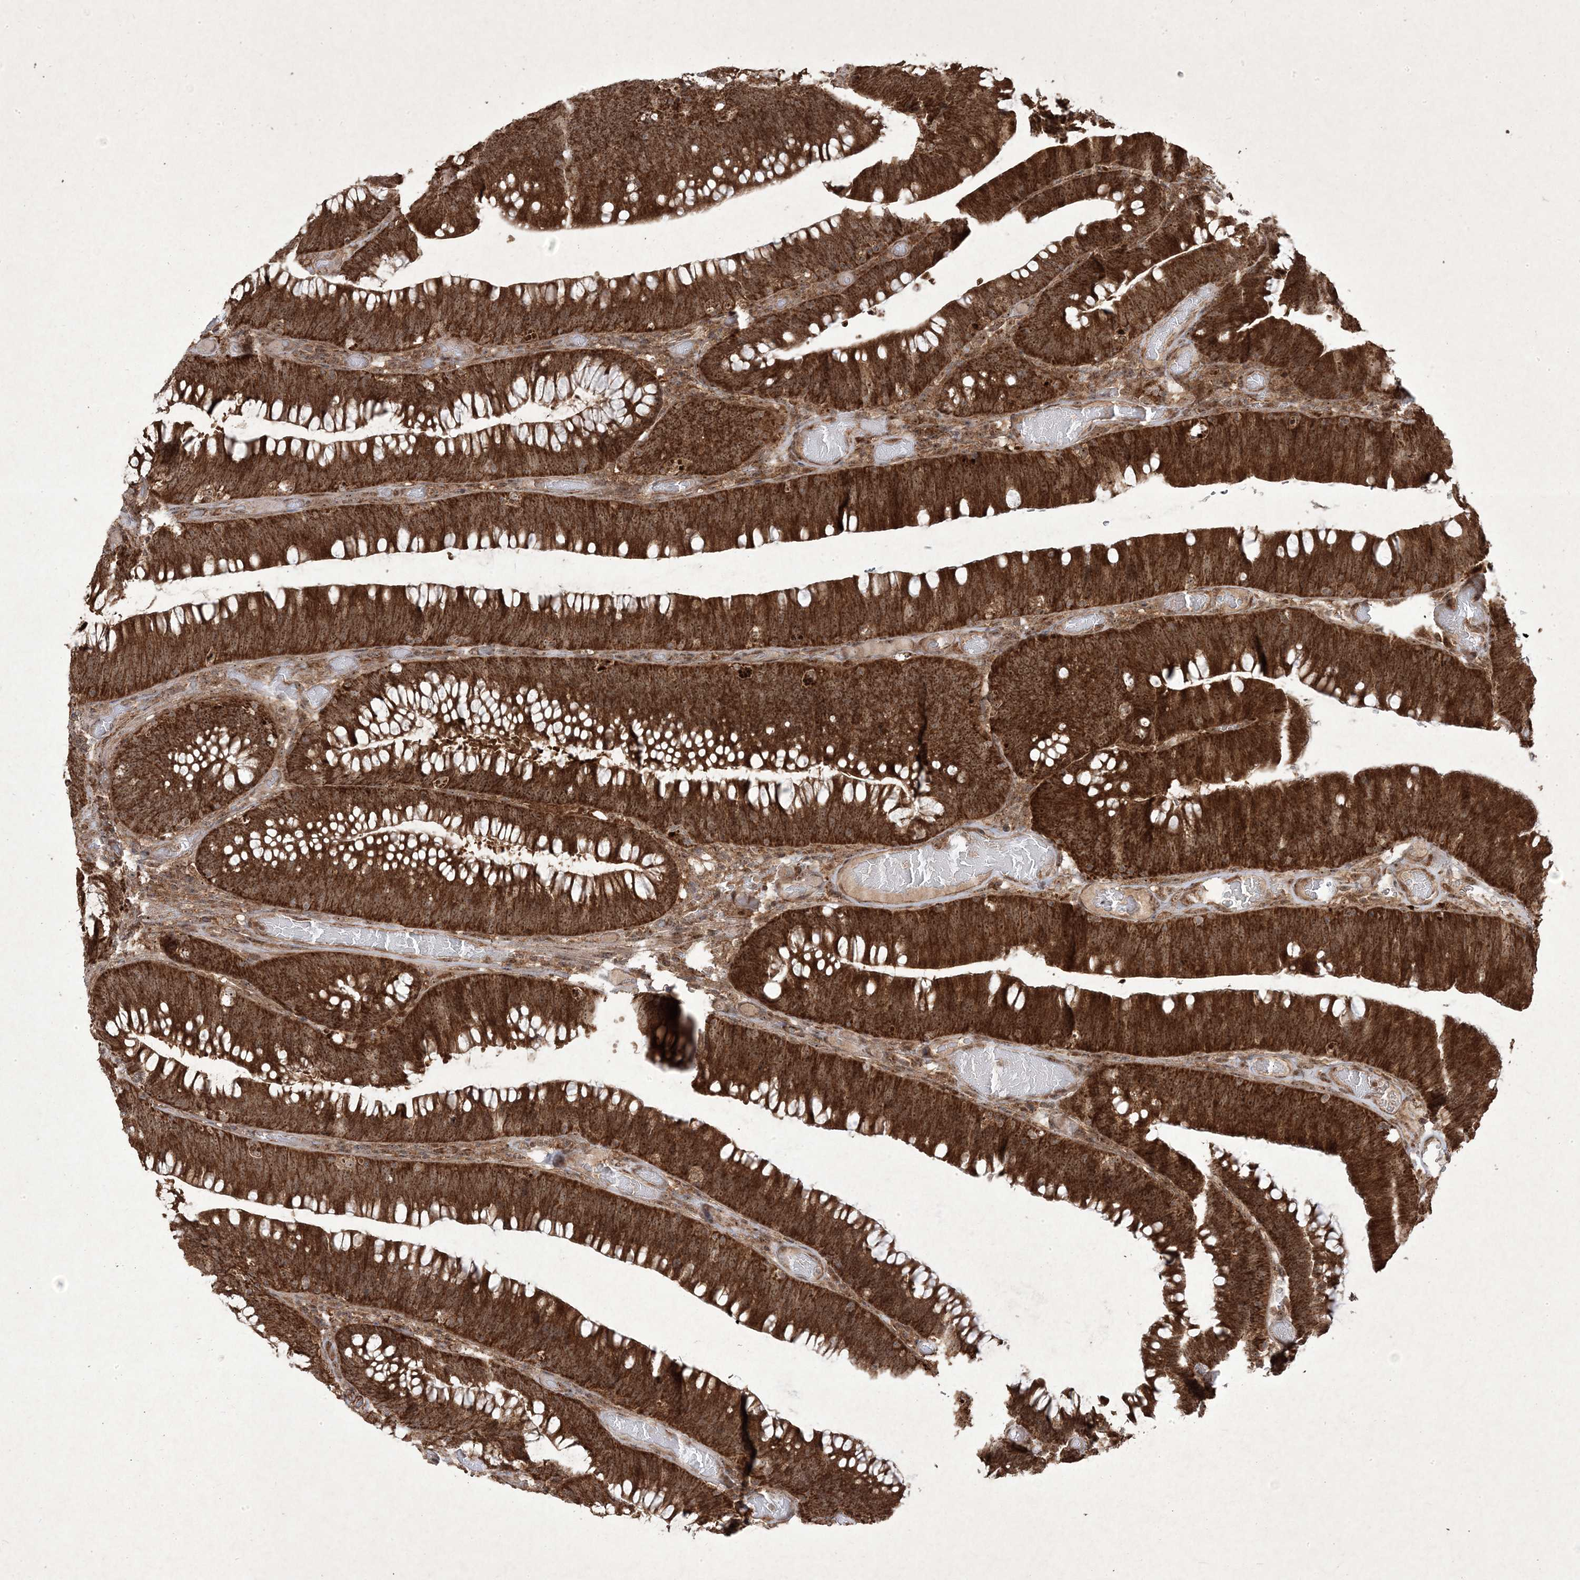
{"staining": {"intensity": "strong", "quantity": ">75%", "location": "cytoplasmic/membranous,nuclear"}, "tissue": "colorectal cancer", "cell_type": "Tumor cells", "image_type": "cancer", "snomed": [{"axis": "morphology", "description": "Normal tissue, NOS"}, {"axis": "topography", "description": "Colon"}], "caption": "DAB (3,3'-diaminobenzidine) immunohistochemical staining of human colorectal cancer reveals strong cytoplasmic/membranous and nuclear protein staining in about >75% of tumor cells.", "gene": "PLEKHM2", "patient": {"sex": "female", "age": 82}}